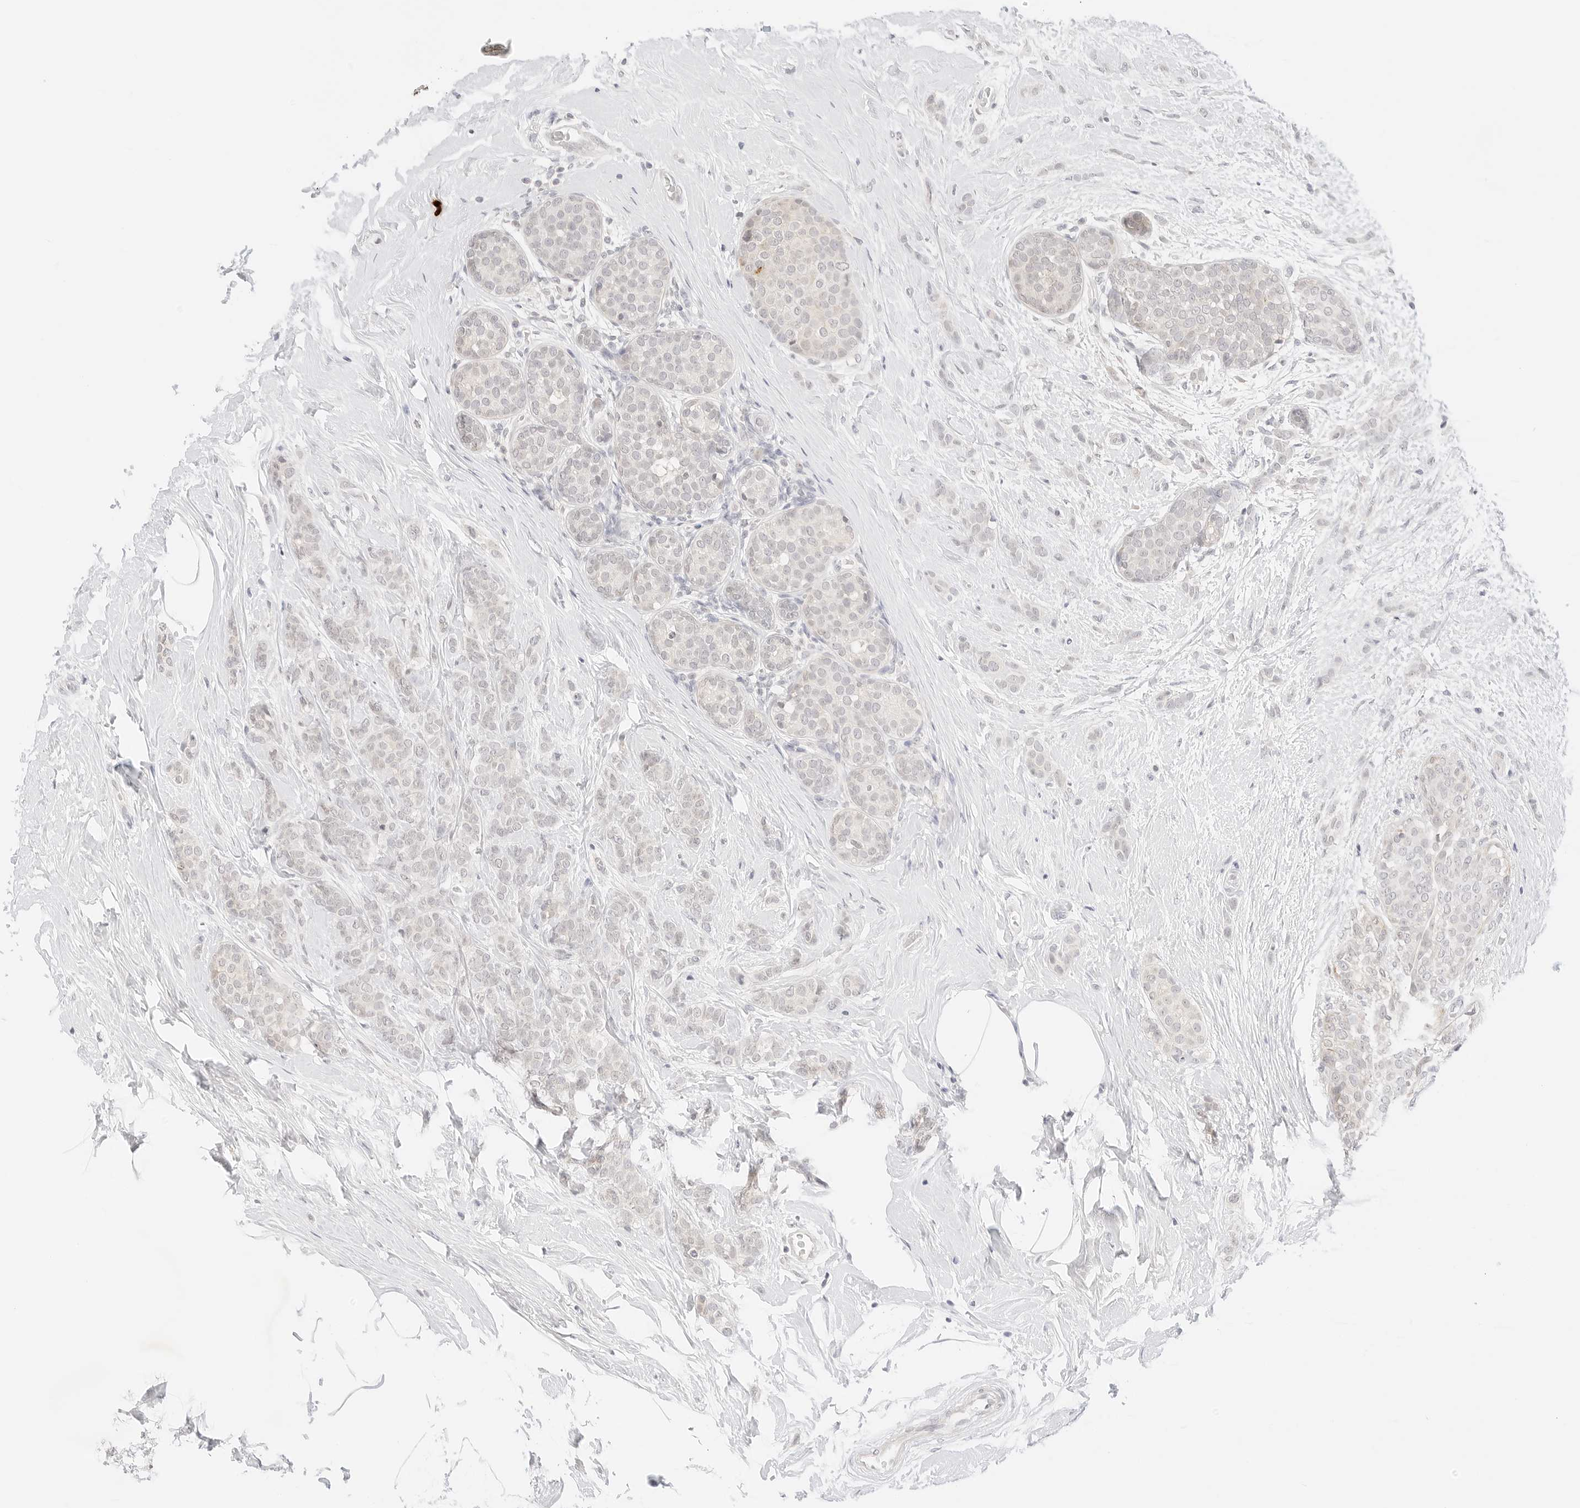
{"staining": {"intensity": "negative", "quantity": "none", "location": "none"}, "tissue": "breast cancer", "cell_type": "Tumor cells", "image_type": "cancer", "snomed": [{"axis": "morphology", "description": "Lobular carcinoma, in situ"}, {"axis": "morphology", "description": "Lobular carcinoma"}, {"axis": "topography", "description": "Breast"}], "caption": "The immunohistochemistry (IHC) histopathology image has no significant staining in tumor cells of breast lobular carcinoma in situ tissue.", "gene": "GNAS", "patient": {"sex": "female", "age": 41}}